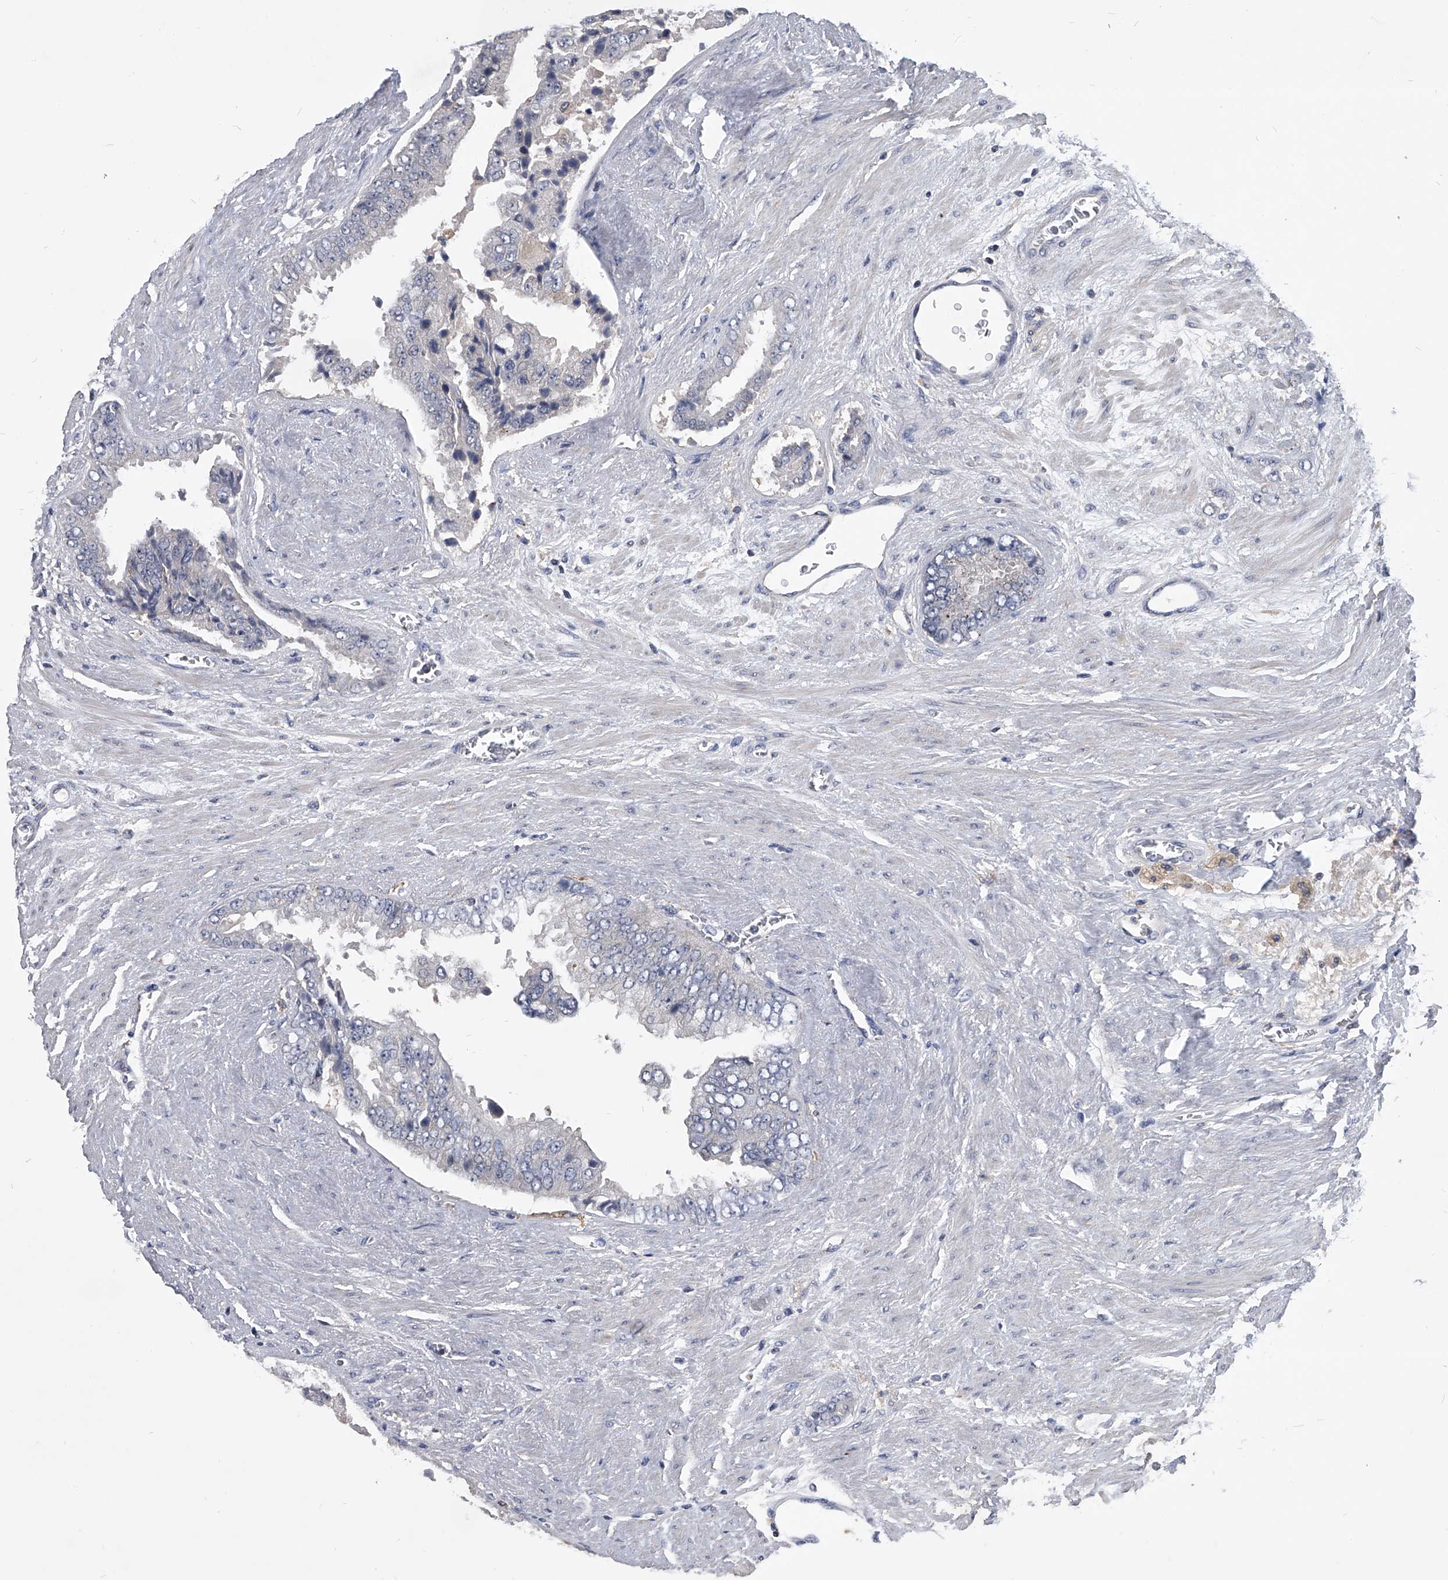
{"staining": {"intensity": "negative", "quantity": "none", "location": "none"}, "tissue": "prostate cancer", "cell_type": "Tumor cells", "image_type": "cancer", "snomed": [{"axis": "morphology", "description": "Adenocarcinoma, High grade"}, {"axis": "topography", "description": "Prostate"}], "caption": "Tumor cells are negative for brown protein staining in prostate cancer (adenocarcinoma (high-grade)).", "gene": "MAP4K3", "patient": {"sex": "male", "age": 58}}